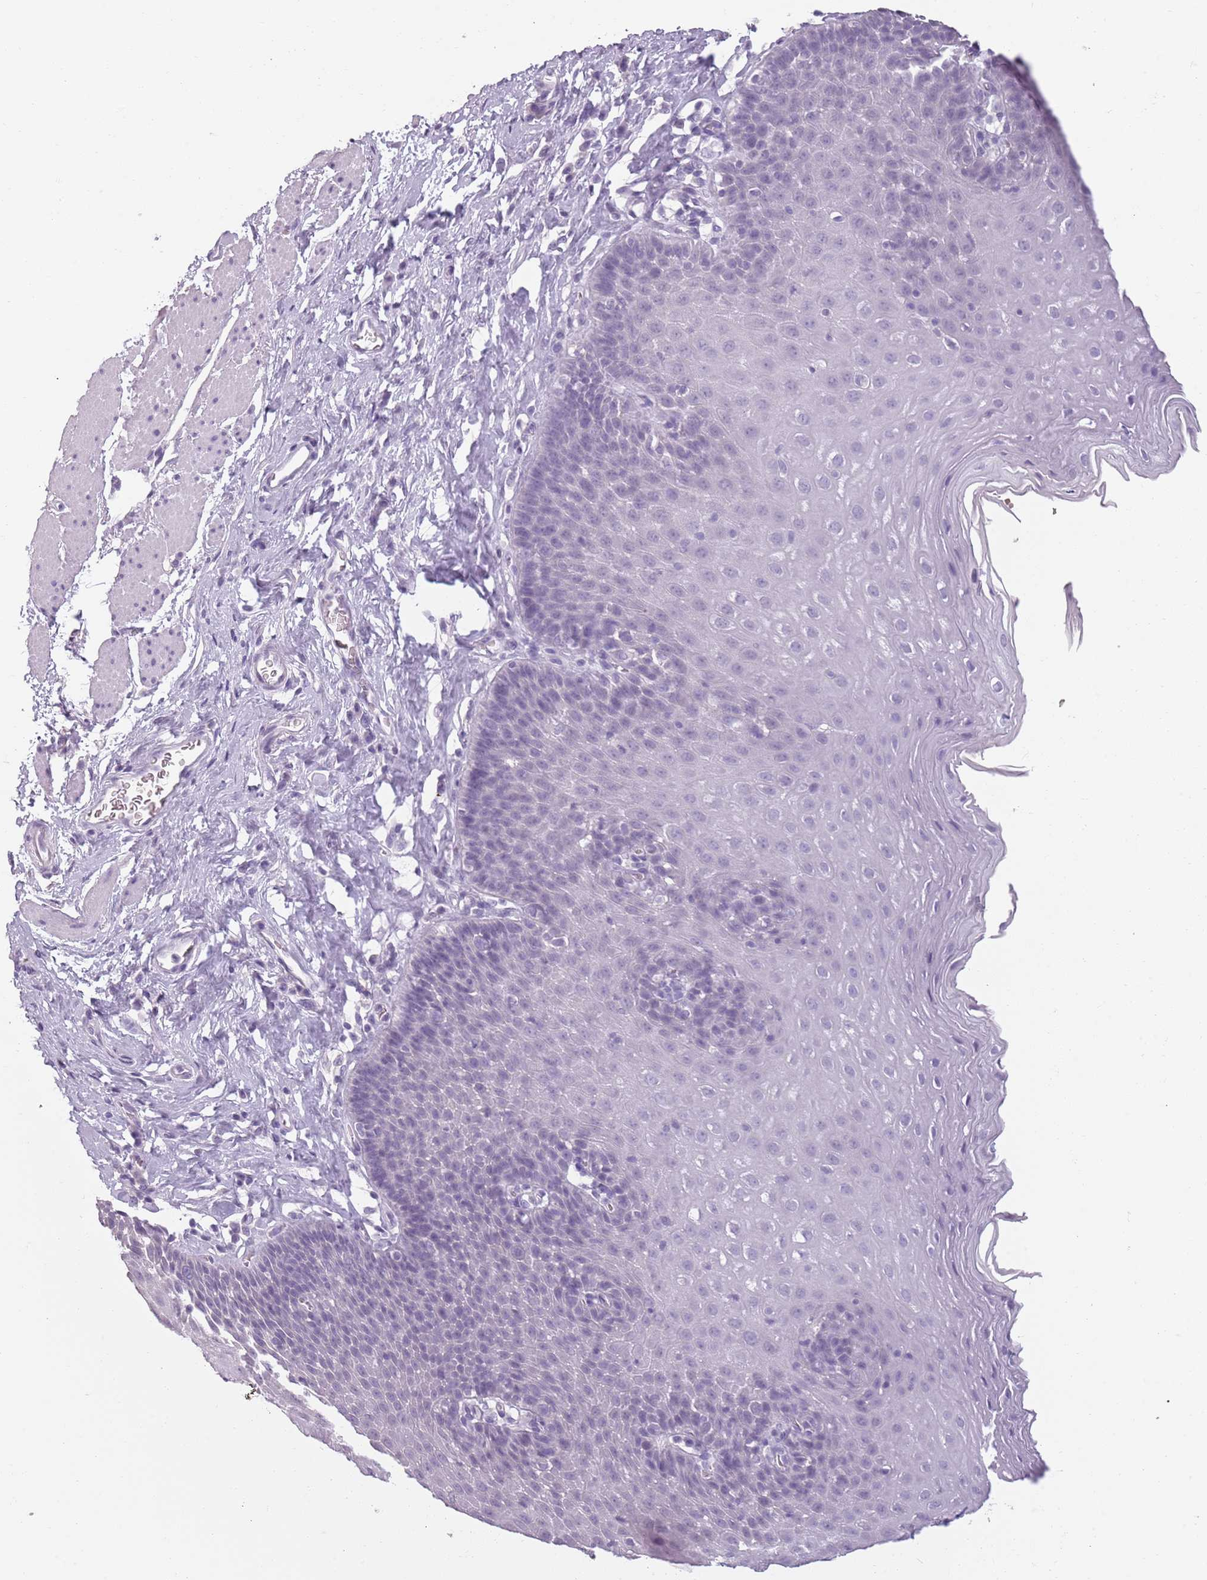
{"staining": {"intensity": "negative", "quantity": "none", "location": "none"}, "tissue": "esophagus", "cell_type": "Squamous epithelial cells", "image_type": "normal", "snomed": [{"axis": "morphology", "description": "Normal tissue, NOS"}, {"axis": "topography", "description": "Esophagus"}], "caption": "DAB (3,3'-diaminobenzidine) immunohistochemical staining of normal esophagus displays no significant positivity in squamous epithelial cells. (Brightfield microscopy of DAB IHC at high magnification).", "gene": "PIEZO1", "patient": {"sex": "female", "age": 61}}